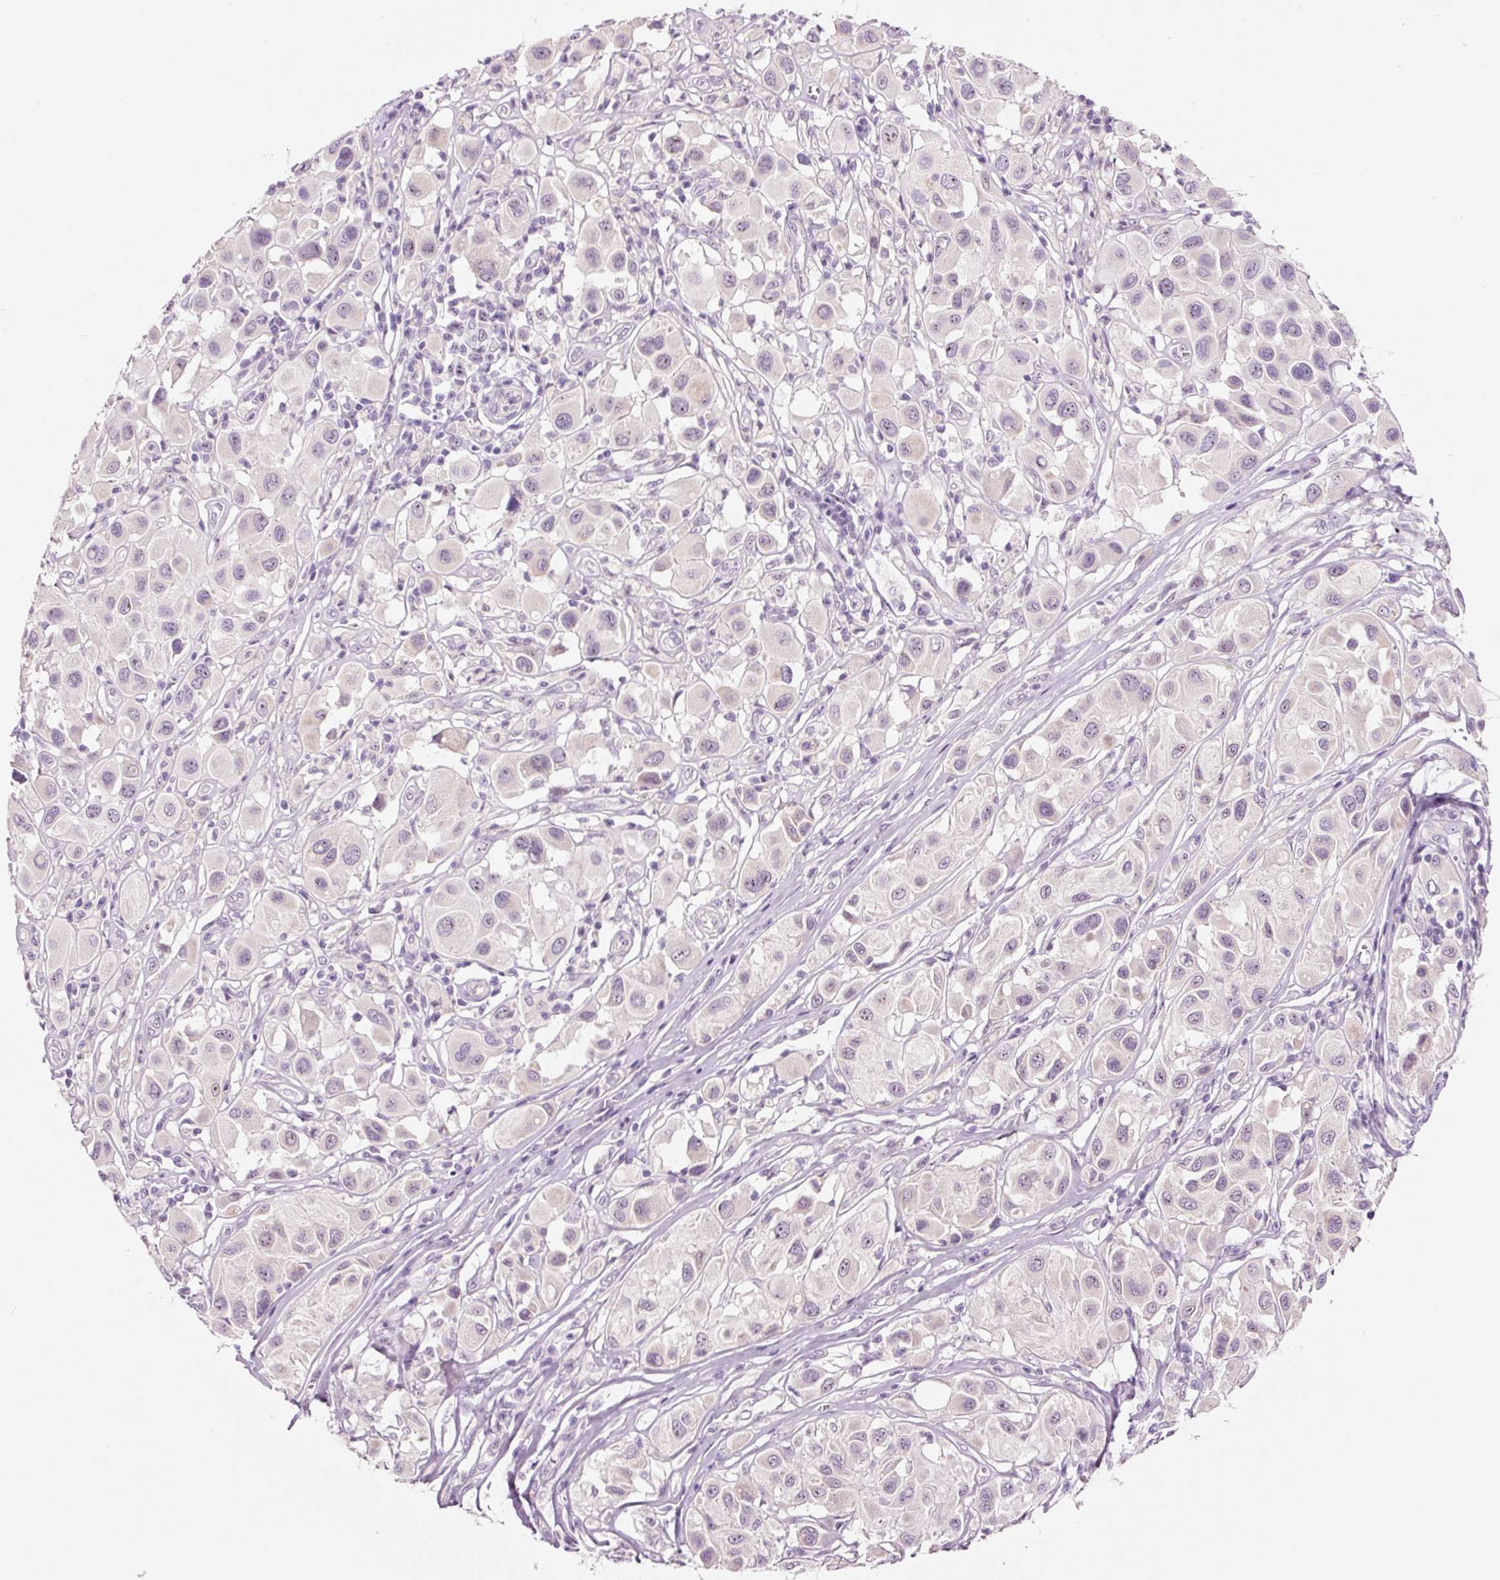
{"staining": {"intensity": "negative", "quantity": "none", "location": "none"}, "tissue": "melanoma", "cell_type": "Tumor cells", "image_type": "cancer", "snomed": [{"axis": "morphology", "description": "Malignant melanoma, Metastatic site"}, {"axis": "topography", "description": "Skin"}], "caption": "An image of human malignant melanoma (metastatic site) is negative for staining in tumor cells.", "gene": "GCG", "patient": {"sex": "male", "age": 41}}